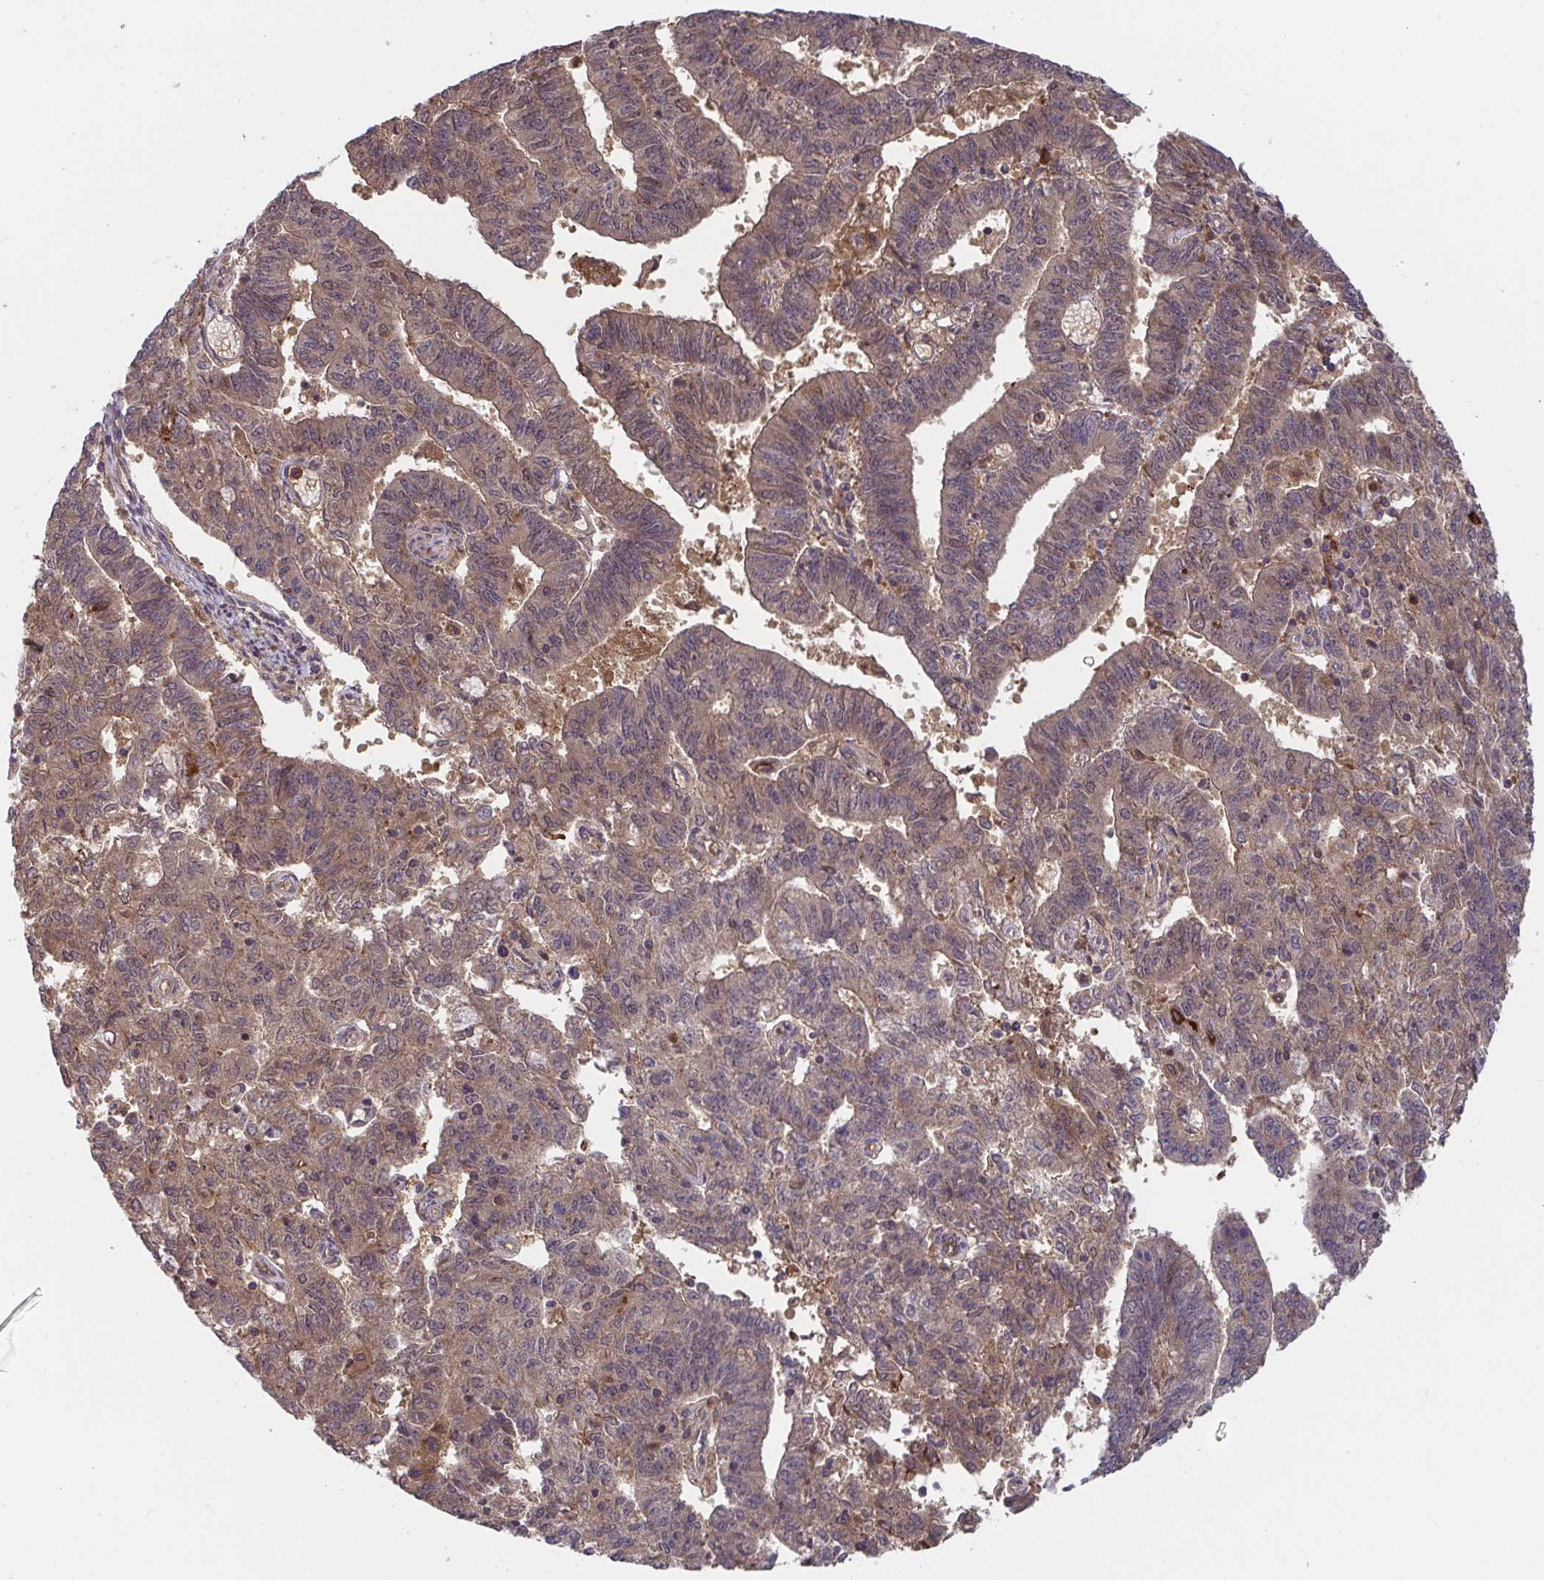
{"staining": {"intensity": "weak", "quantity": ">75%", "location": "cytoplasmic/membranous"}, "tissue": "endometrial cancer", "cell_type": "Tumor cells", "image_type": "cancer", "snomed": [{"axis": "morphology", "description": "Adenocarcinoma, NOS"}, {"axis": "topography", "description": "Endometrium"}], "caption": "There is low levels of weak cytoplasmic/membranous positivity in tumor cells of endometrial adenocarcinoma, as demonstrated by immunohistochemical staining (brown color).", "gene": "TIGAR", "patient": {"sex": "female", "age": 82}}